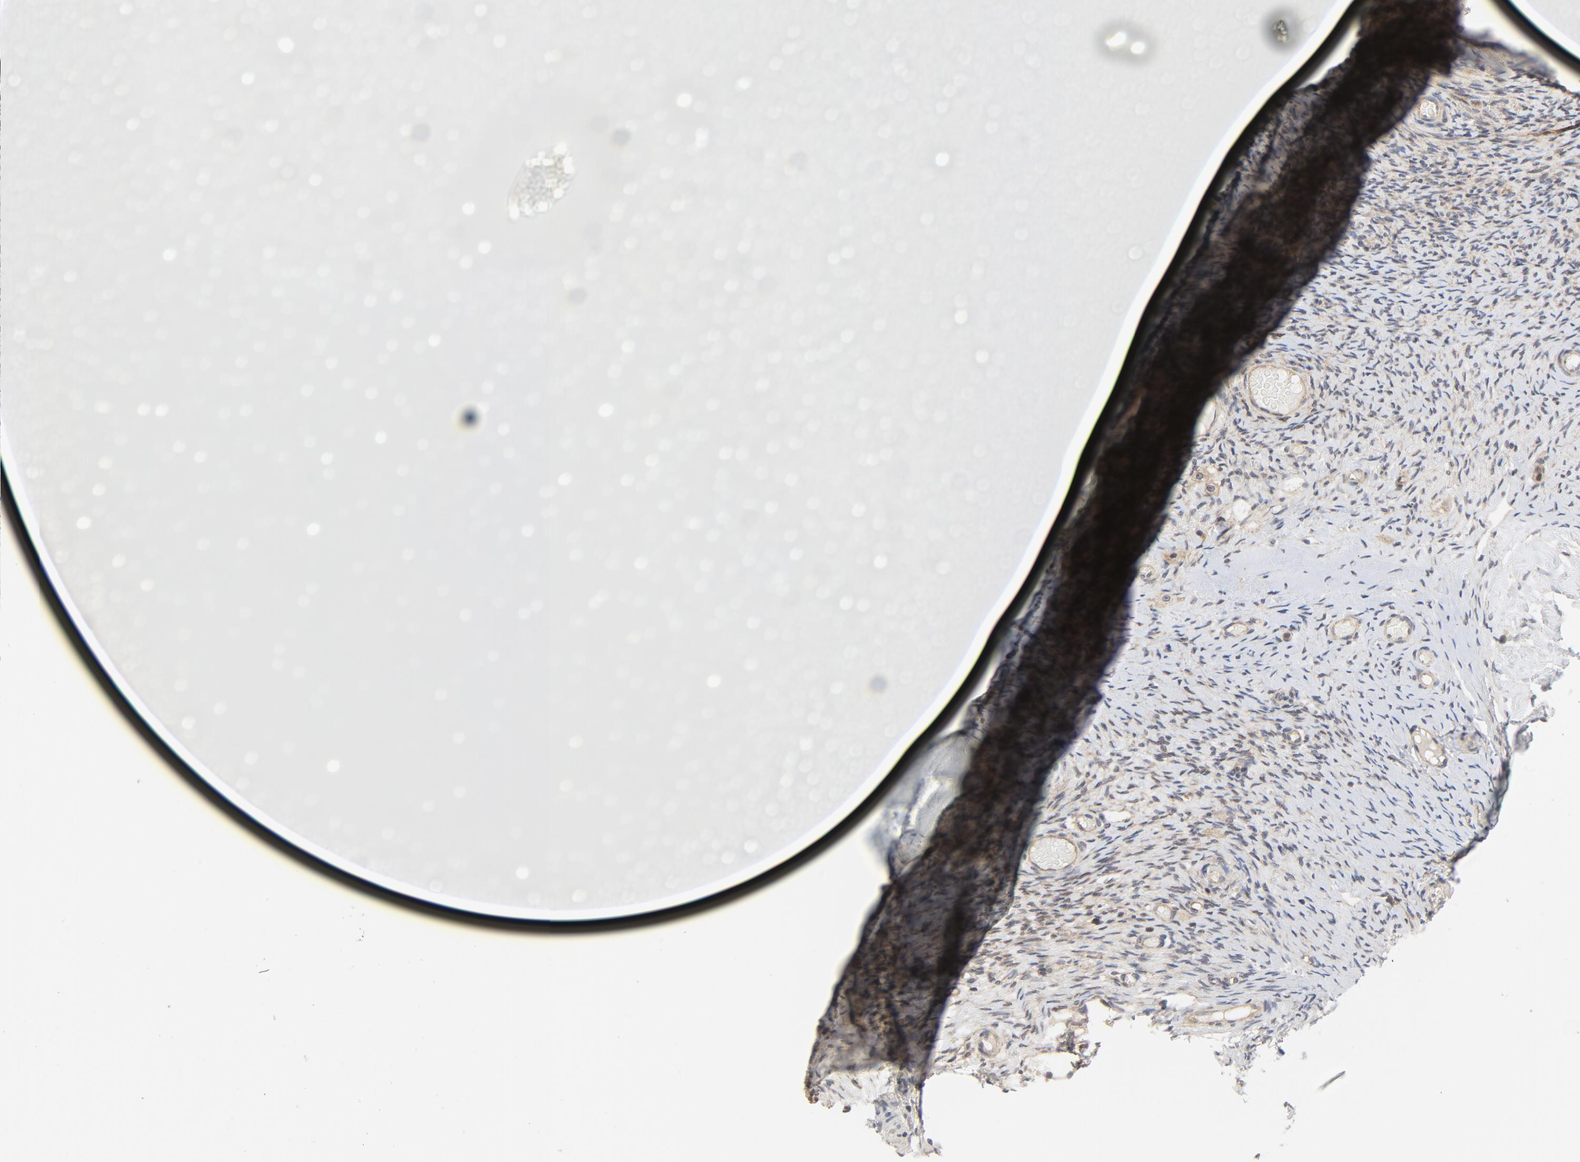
{"staining": {"intensity": "weak", "quantity": "25%-75%", "location": "cytoplasmic/membranous"}, "tissue": "ovary", "cell_type": "Ovarian stroma cells", "image_type": "normal", "snomed": [{"axis": "morphology", "description": "Normal tissue, NOS"}, {"axis": "topography", "description": "Ovary"}], "caption": "A brown stain labels weak cytoplasmic/membranous staining of a protein in ovarian stroma cells of unremarkable ovary.", "gene": "MAP2K7", "patient": {"sex": "female", "age": 60}}